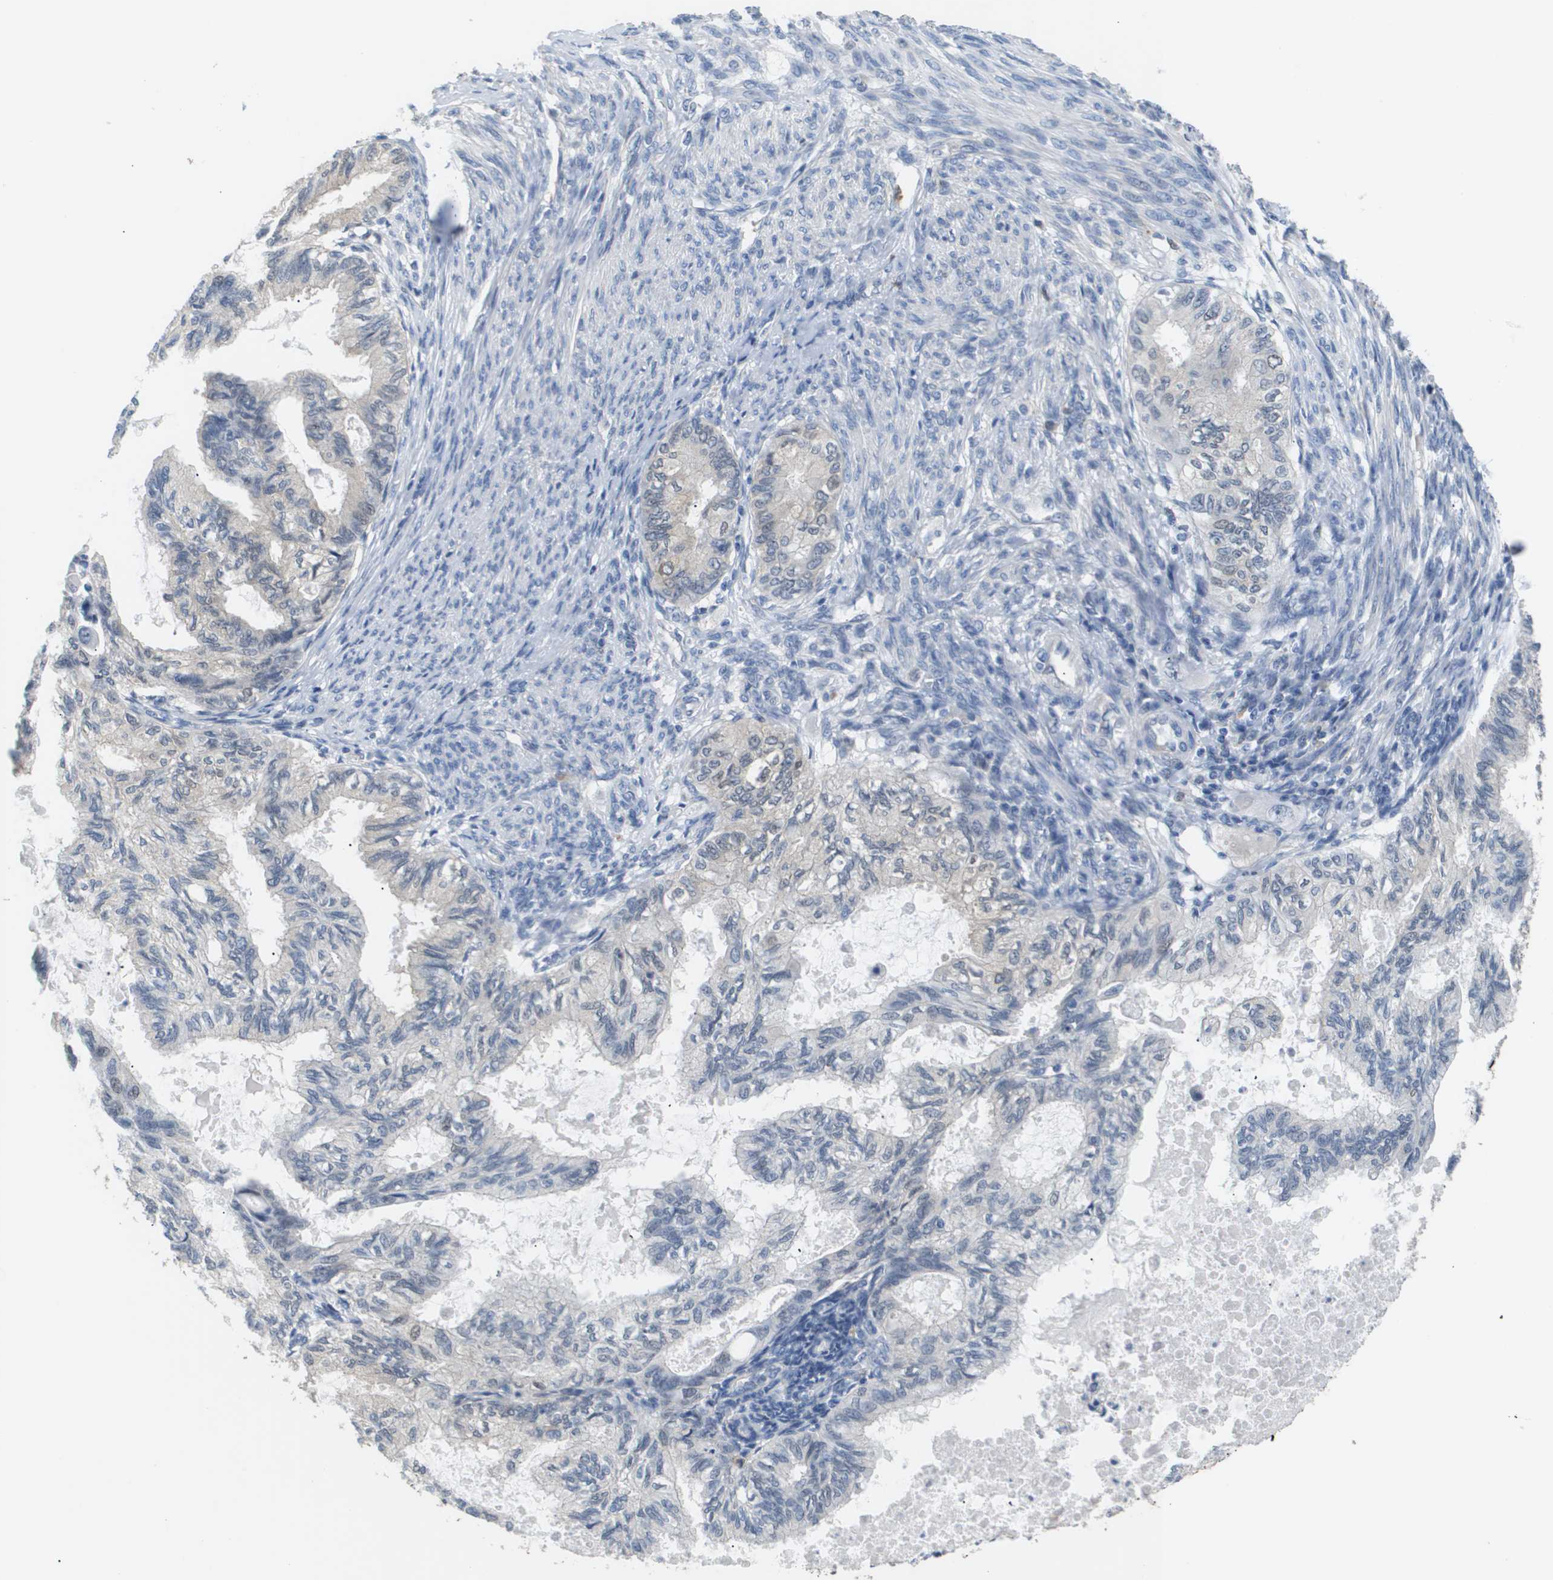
{"staining": {"intensity": "weak", "quantity": "<25%", "location": "nuclear"}, "tissue": "cervical cancer", "cell_type": "Tumor cells", "image_type": "cancer", "snomed": [{"axis": "morphology", "description": "Normal tissue, NOS"}, {"axis": "morphology", "description": "Adenocarcinoma, NOS"}, {"axis": "topography", "description": "Cervix"}, {"axis": "topography", "description": "Endometrium"}], "caption": "High magnification brightfield microscopy of cervical cancer stained with DAB (brown) and counterstained with hematoxylin (blue): tumor cells show no significant staining.", "gene": "AKR1A1", "patient": {"sex": "female", "age": 86}}